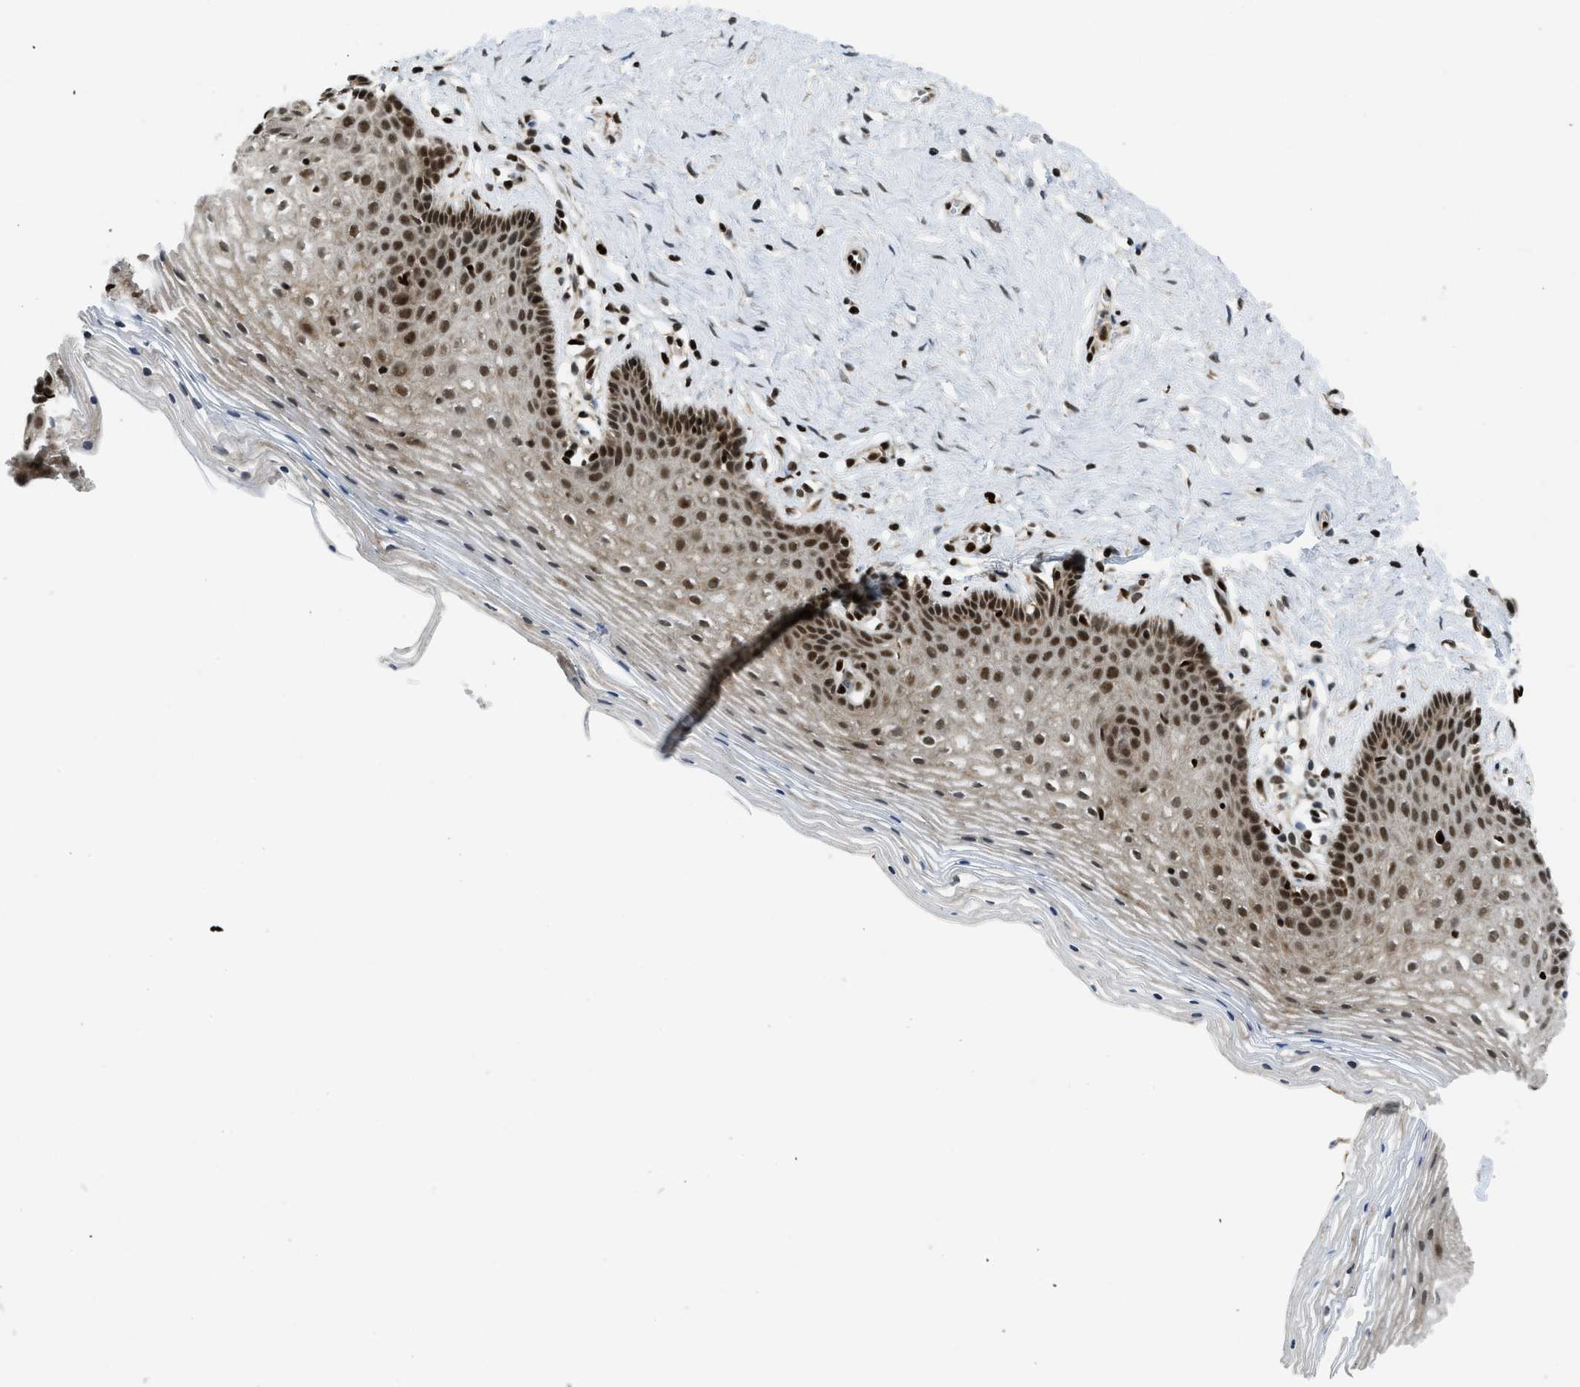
{"staining": {"intensity": "moderate", "quantity": ">75%", "location": "nuclear"}, "tissue": "vagina", "cell_type": "Squamous epithelial cells", "image_type": "normal", "snomed": [{"axis": "morphology", "description": "Normal tissue, NOS"}, {"axis": "topography", "description": "Vagina"}], "caption": "Immunohistochemistry of benign vagina reveals medium levels of moderate nuclear staining in about >75% of squamous epithelial cells. Using DAB (3,3'-diaminobenzidine) (brown) and hematoxylin (blue) stains, captured at high magnification using brightfield microscopy.", "gene": "RFX5", "patient": {"sex": "female", "age": 32}}